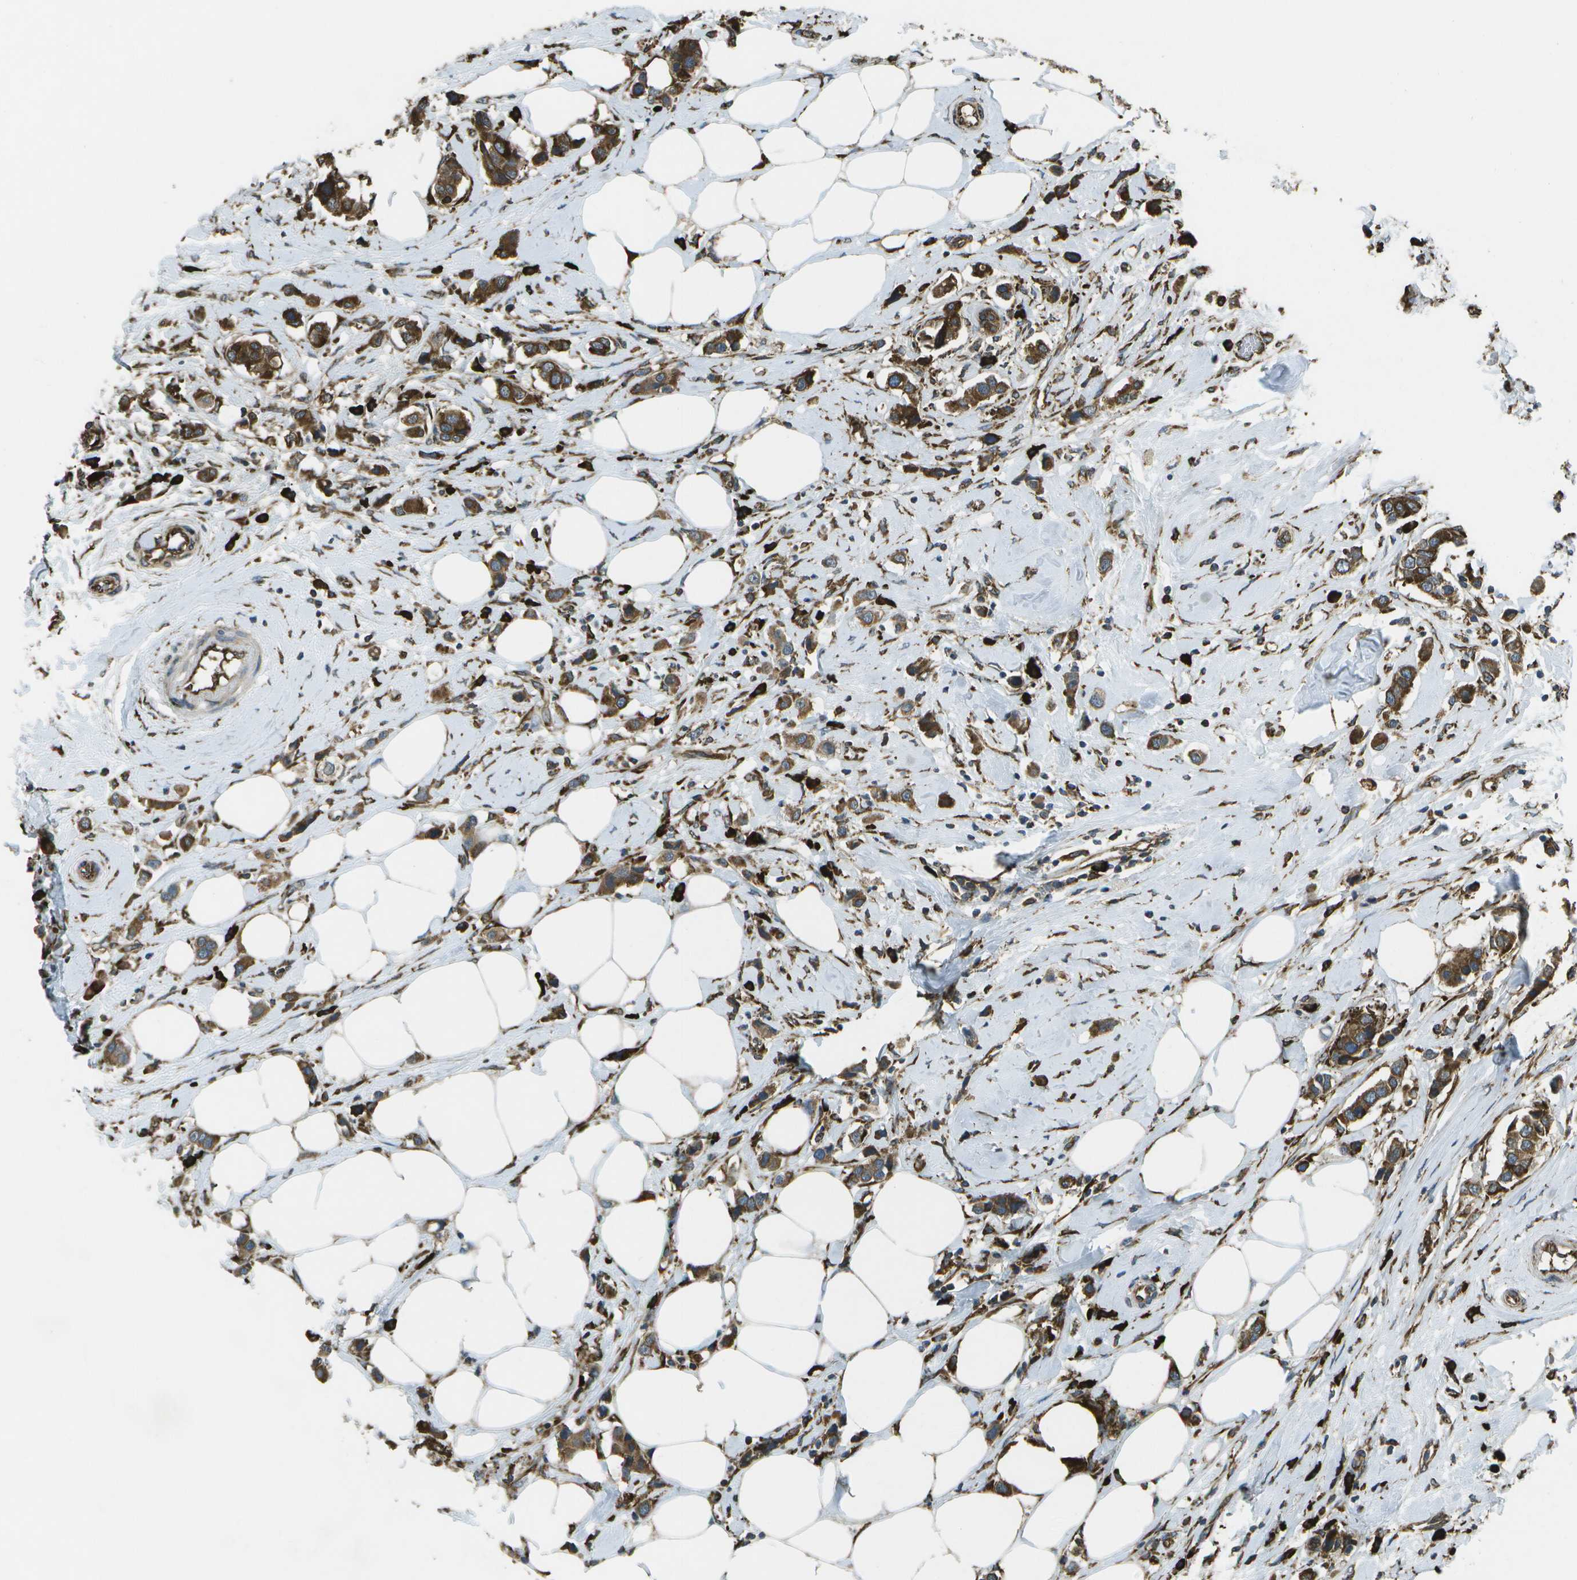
{"staining": {"intensity": "strong", "quantity": ">75%", "location": "cytoplasmic/membranous"}, "tissue": "breast cancer", "cell_type": "Tumor cells", "image_type": "cancer", "snomed": [{"axis": "morphology", "description": "Normal tissue, NOS"}, {"axis": "morphology", "description": "Duct carcinoma"}, {"axis": "topography", "description": "Breast"}], "caption": "The image displays a brown stain indicating the presence of a protein in the cytoplasmic/membranous of tumor cells in breast infiltrating ductal carcinoma.", "gene": "PDIA4", "patient": {"sex": "female", "age": 50}}